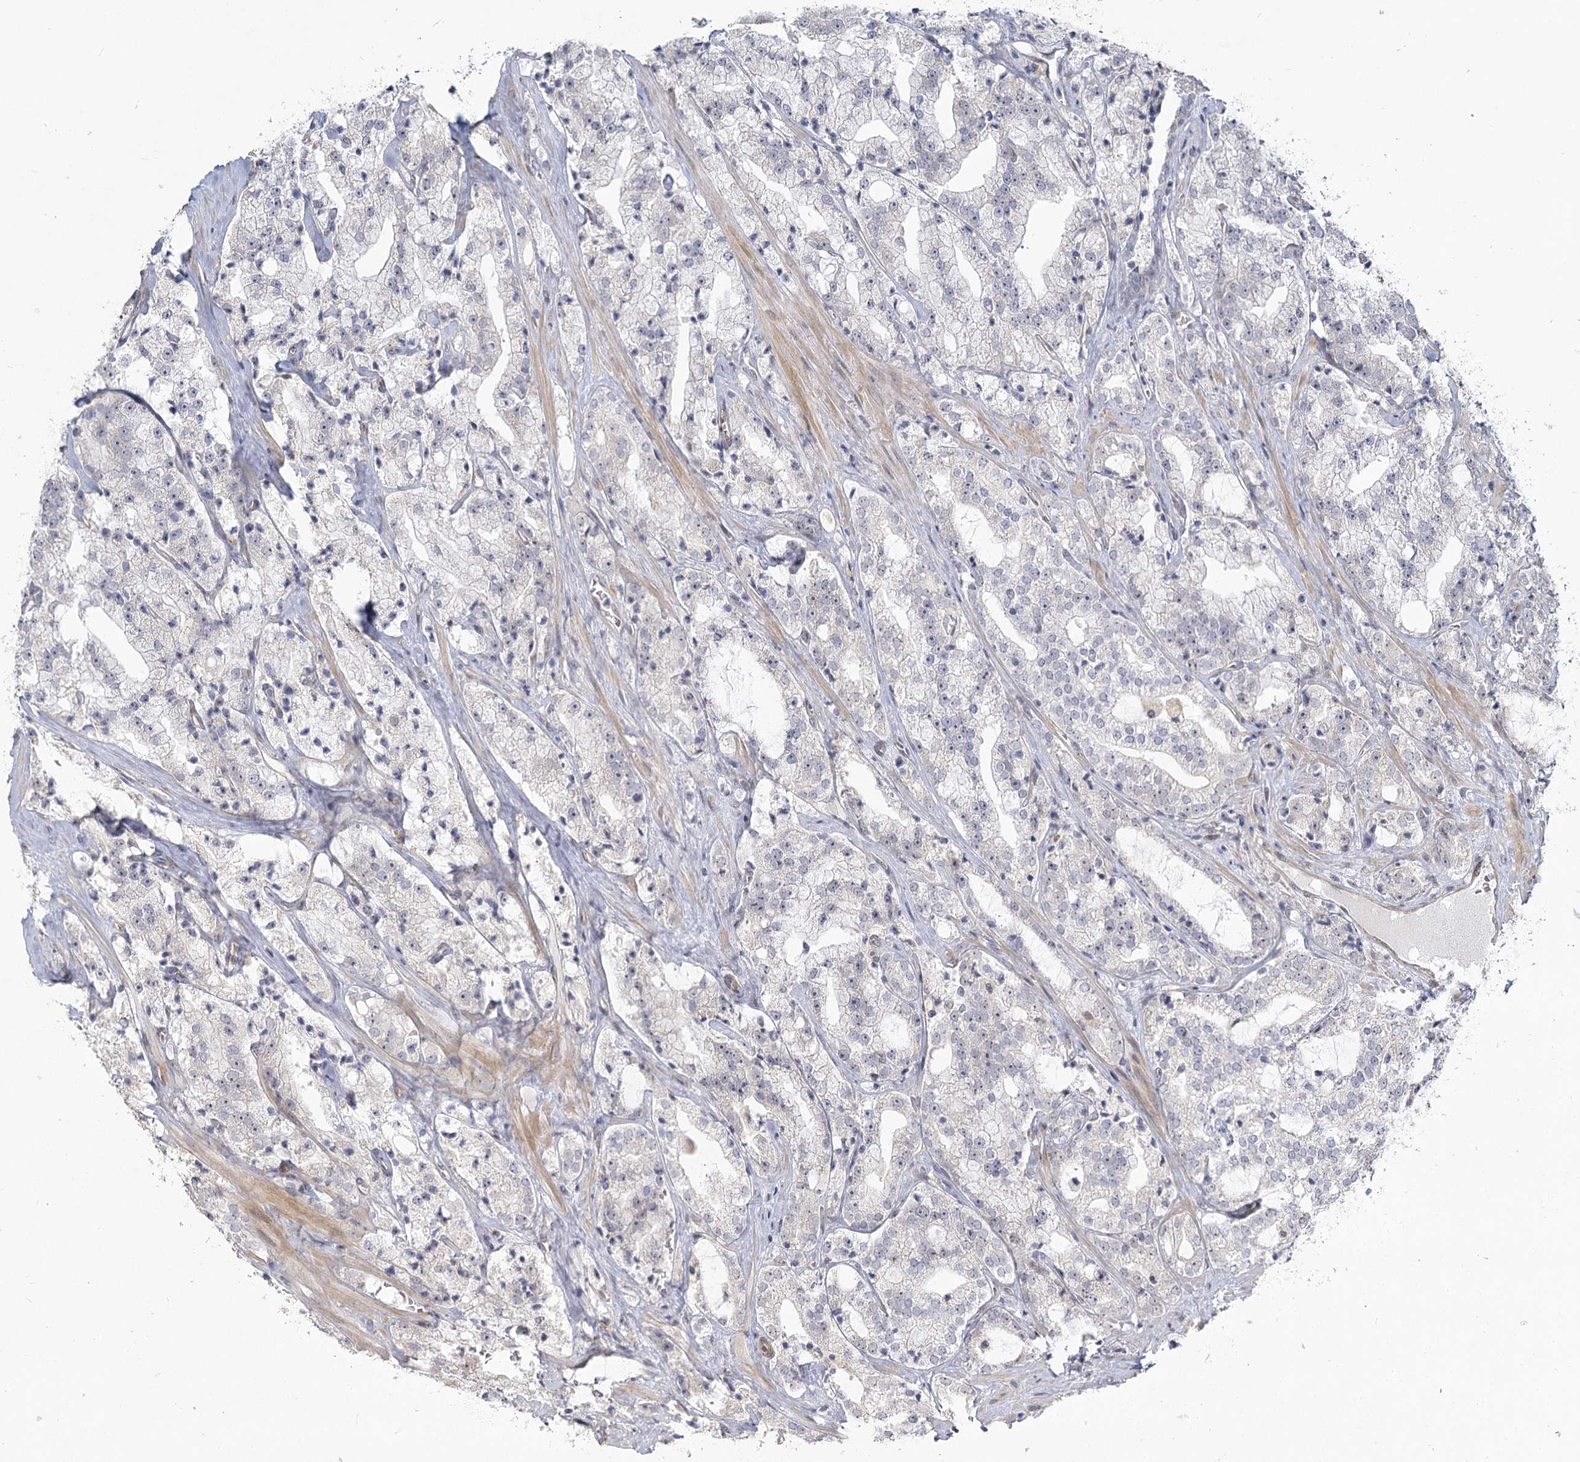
{"staining": {"intensity": "negative", "quantity": "none", "location": "none"}, "tissue": "prostate cancer", "cell_type": "Tumor cells", "image_type": "cancer", "snomed": [{"axis": "morphology", "description": "Adenocarcinoma, High grade"}, {"axis": "topography", "description": "Prostate"}], "caption": "Tumor cells are negative for protein expression in human prostate cancer.", "gene": "EXOSC7", "patient": {"sex": "male", "age": 64}}